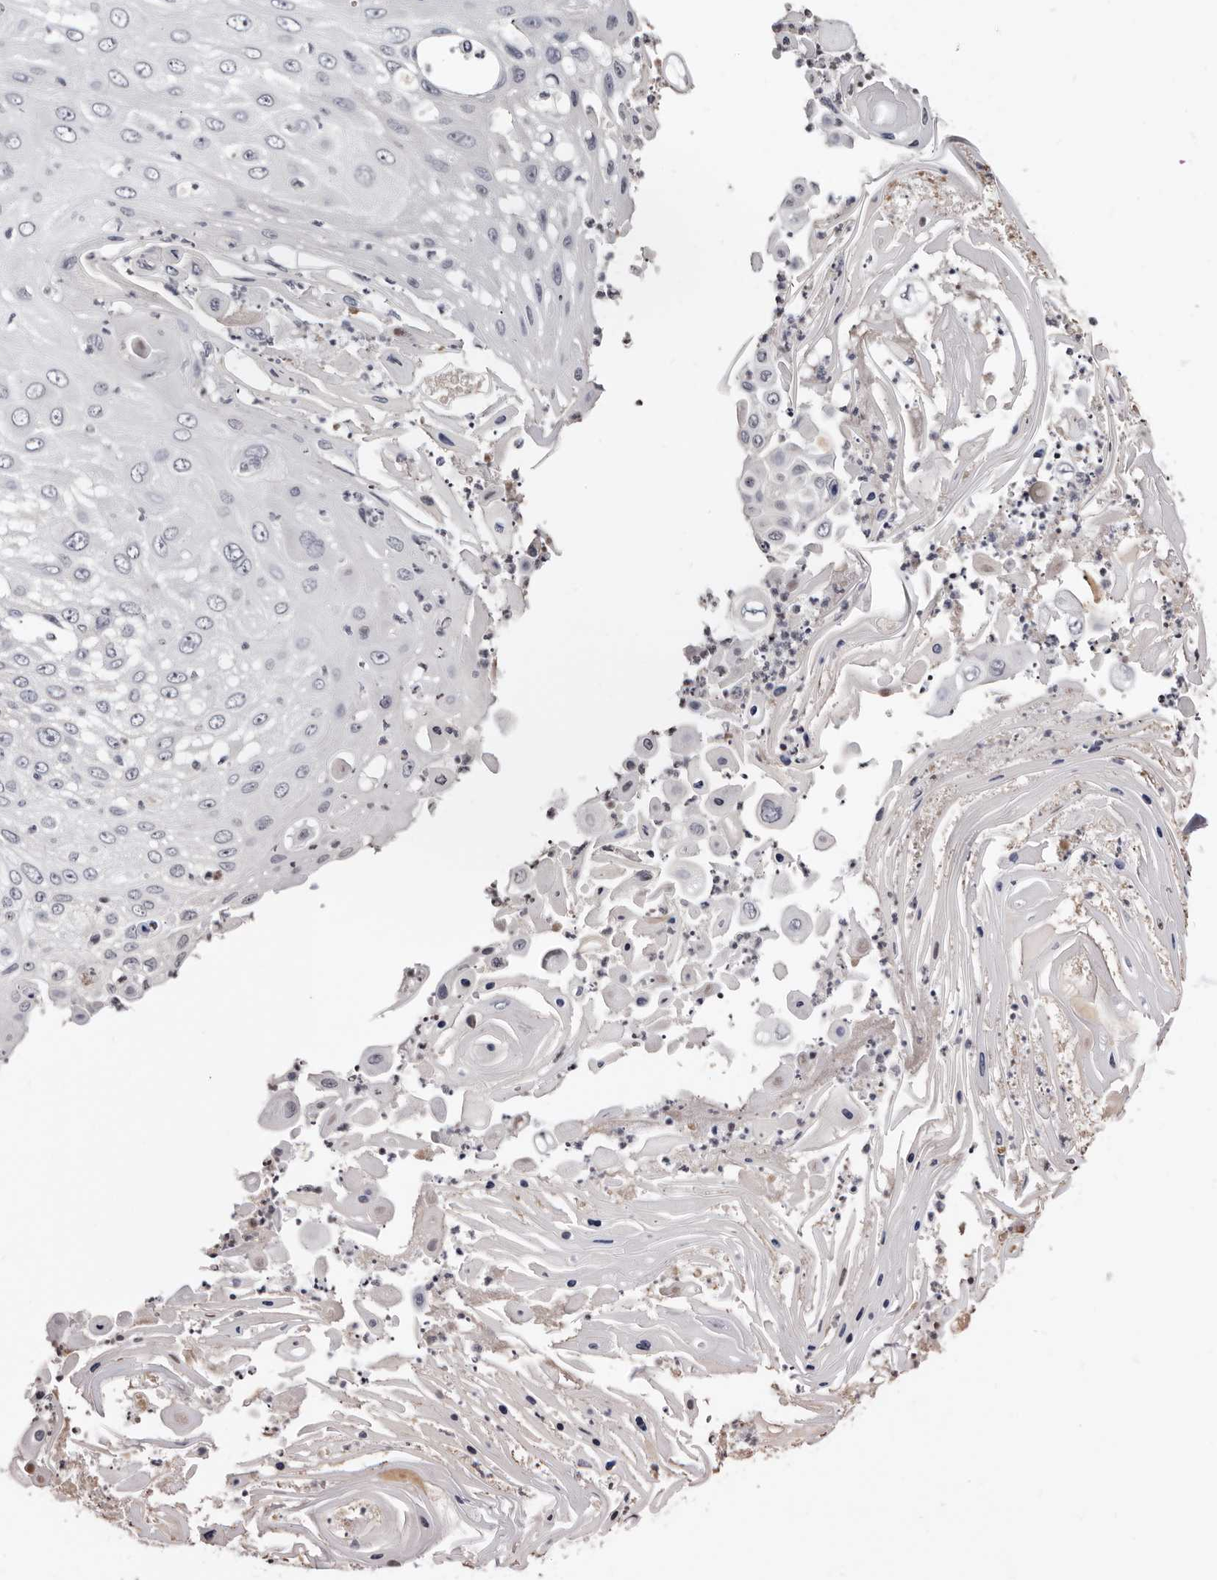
{"staining": {"intensity": "negative", "quantity": "none", "location": "none"}, "tissue": "skin cancer", "cell_type": "Tumor cells", "image_type": "cancer", "snomed": [{"axis": "morphology", "description": "Squamous cell carcinoma, NOS"}, {"axis": "topography", "description": "Skin"}], "caption": "Skin cancer was stained to show a protein in brown. There is no significant positivity in tumor cells. (DAB (3,3'-diaminobenzidine) immunohistochemistry with hematoxylin counter stain).", "gene": "KHDRBS2", "patient": {"sex": "female", "age": 44}}